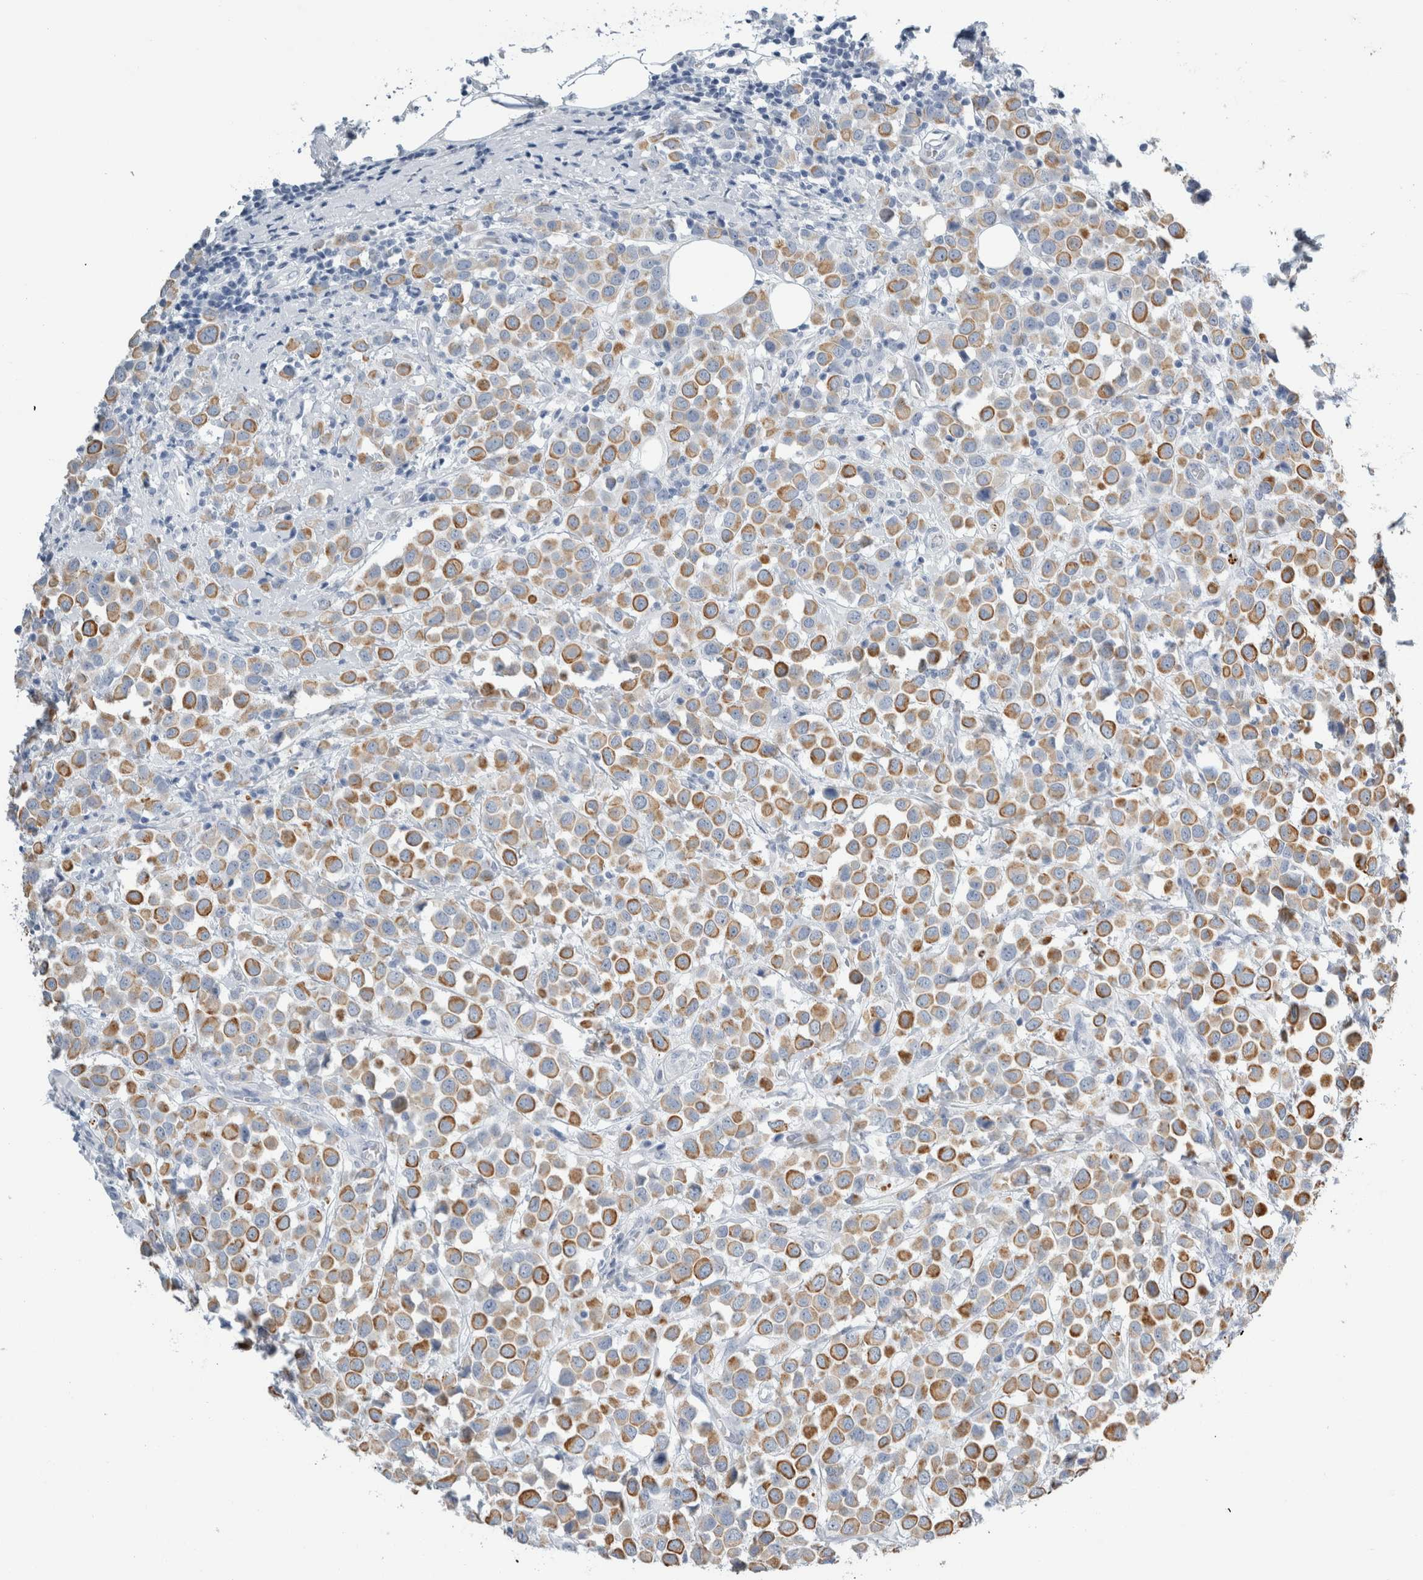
{"staining": {"intensity": "moderate", "quantity": ">75%", "location": "cytoplasmic/membranous"}, "tissue": "breast cancer", "cell_type": "Tumor cells", "image_type": "cancer", "snomed": [{"axis": "morphology", "description": "Duct carcinoma"}, {"axis": "topography", "description": "Breast"}], "caption": "The immunohistochemical stain labels moderate cytoplasmic/membranous expression in tumor cells of infiltrating ductal carcinoma (breast) tissue.", "gene": "RPH3AL", "patient": {"sex": "female", "age": 61}}